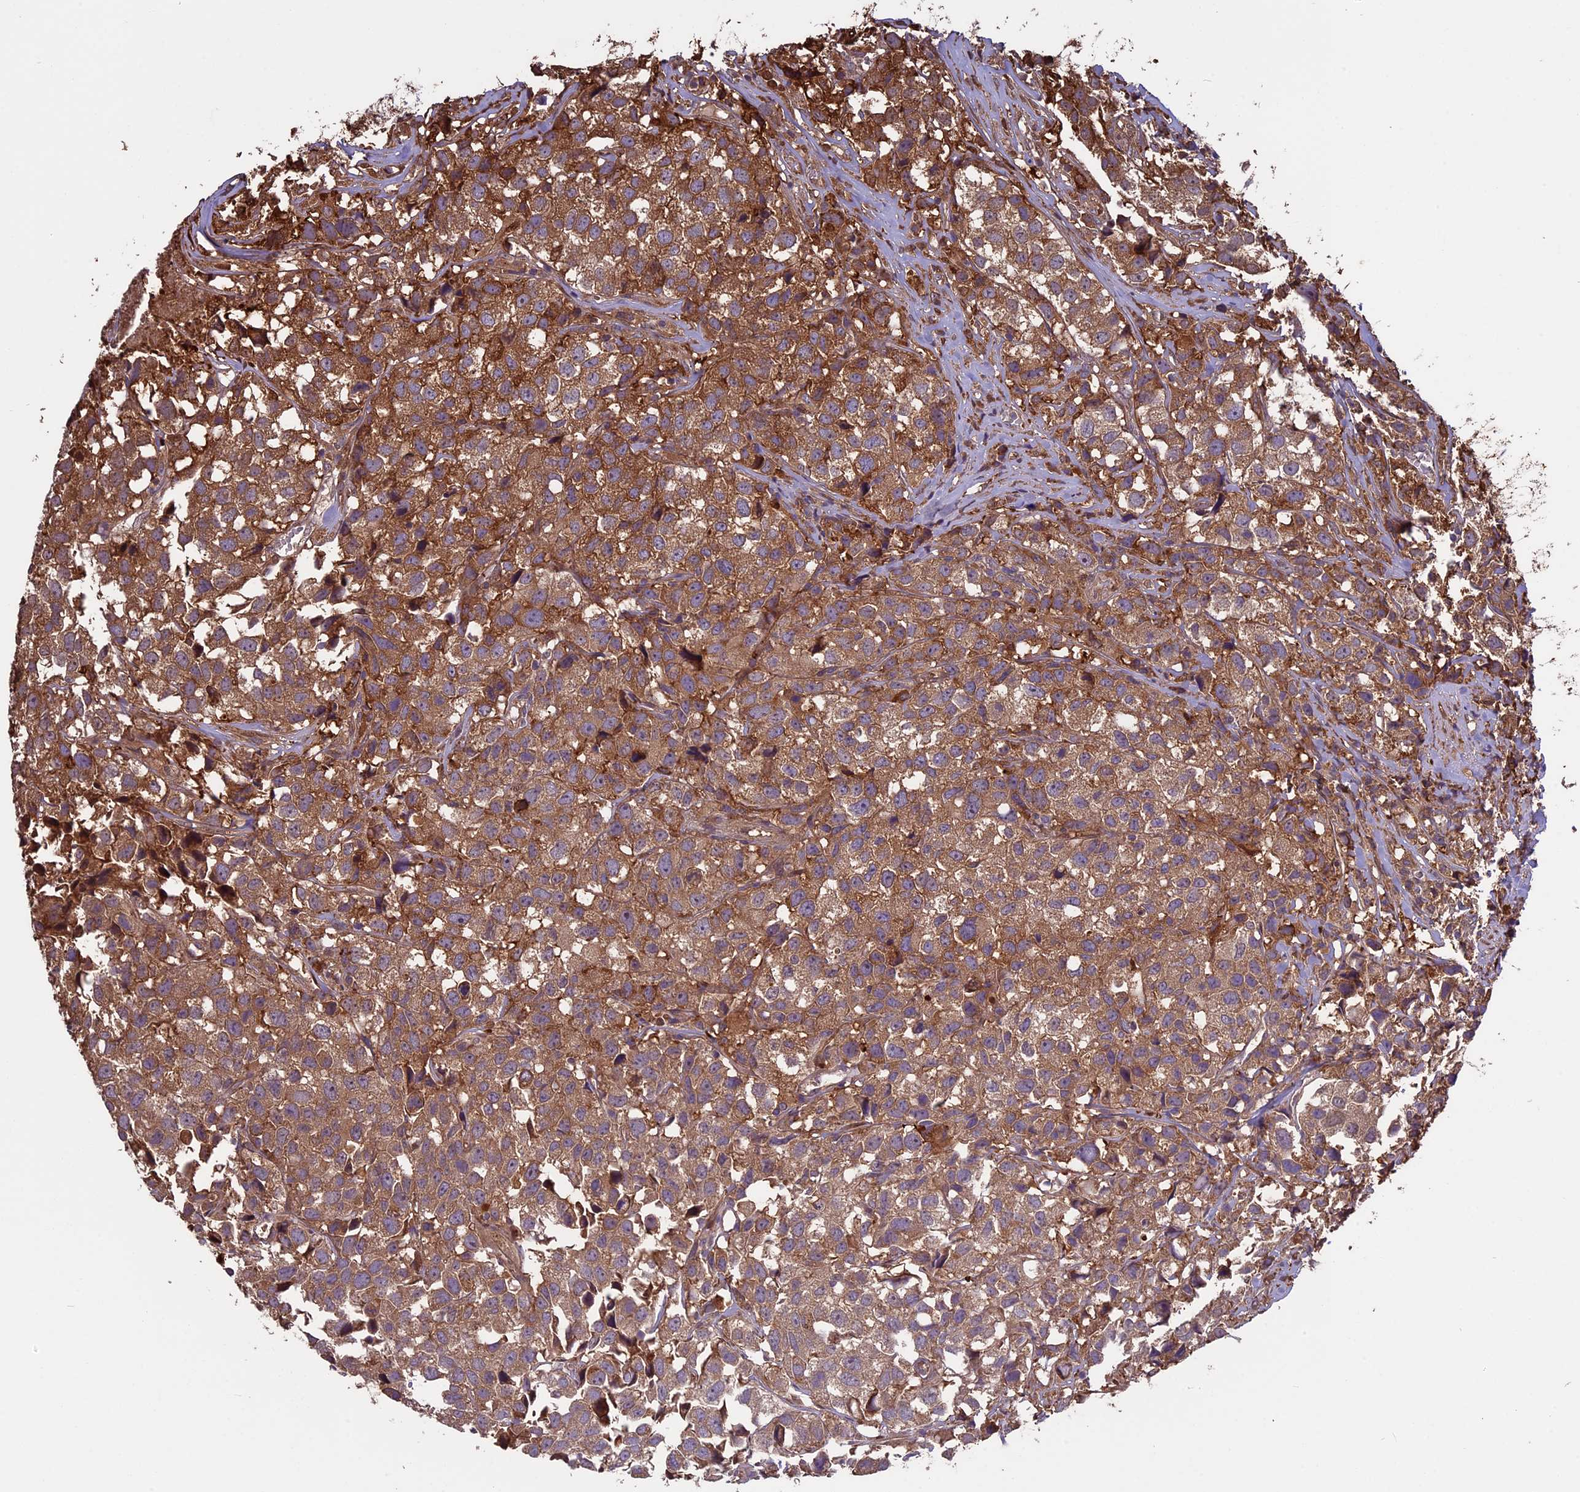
{"staining": {"intensity": "moderate", "quantity": ">75%", "location": "cytoplasmic/membranous"}, "tissue": "urothelial cancer", "cell_type": "Tumor cells", "image_type": "cancer", "snomed": [{"axis": "morphology", "description": "Urothelial carcinoma, High grade"}, {"axis": "topography", "description": "Urinary bladder"}], "caption": "A brown stain labels moderate cytoplasmic/membranous expression of a protein in urothelial cancer tumor cells.", "gene": "VWA3A", "patient": {"sex": "female", "age": 75}}